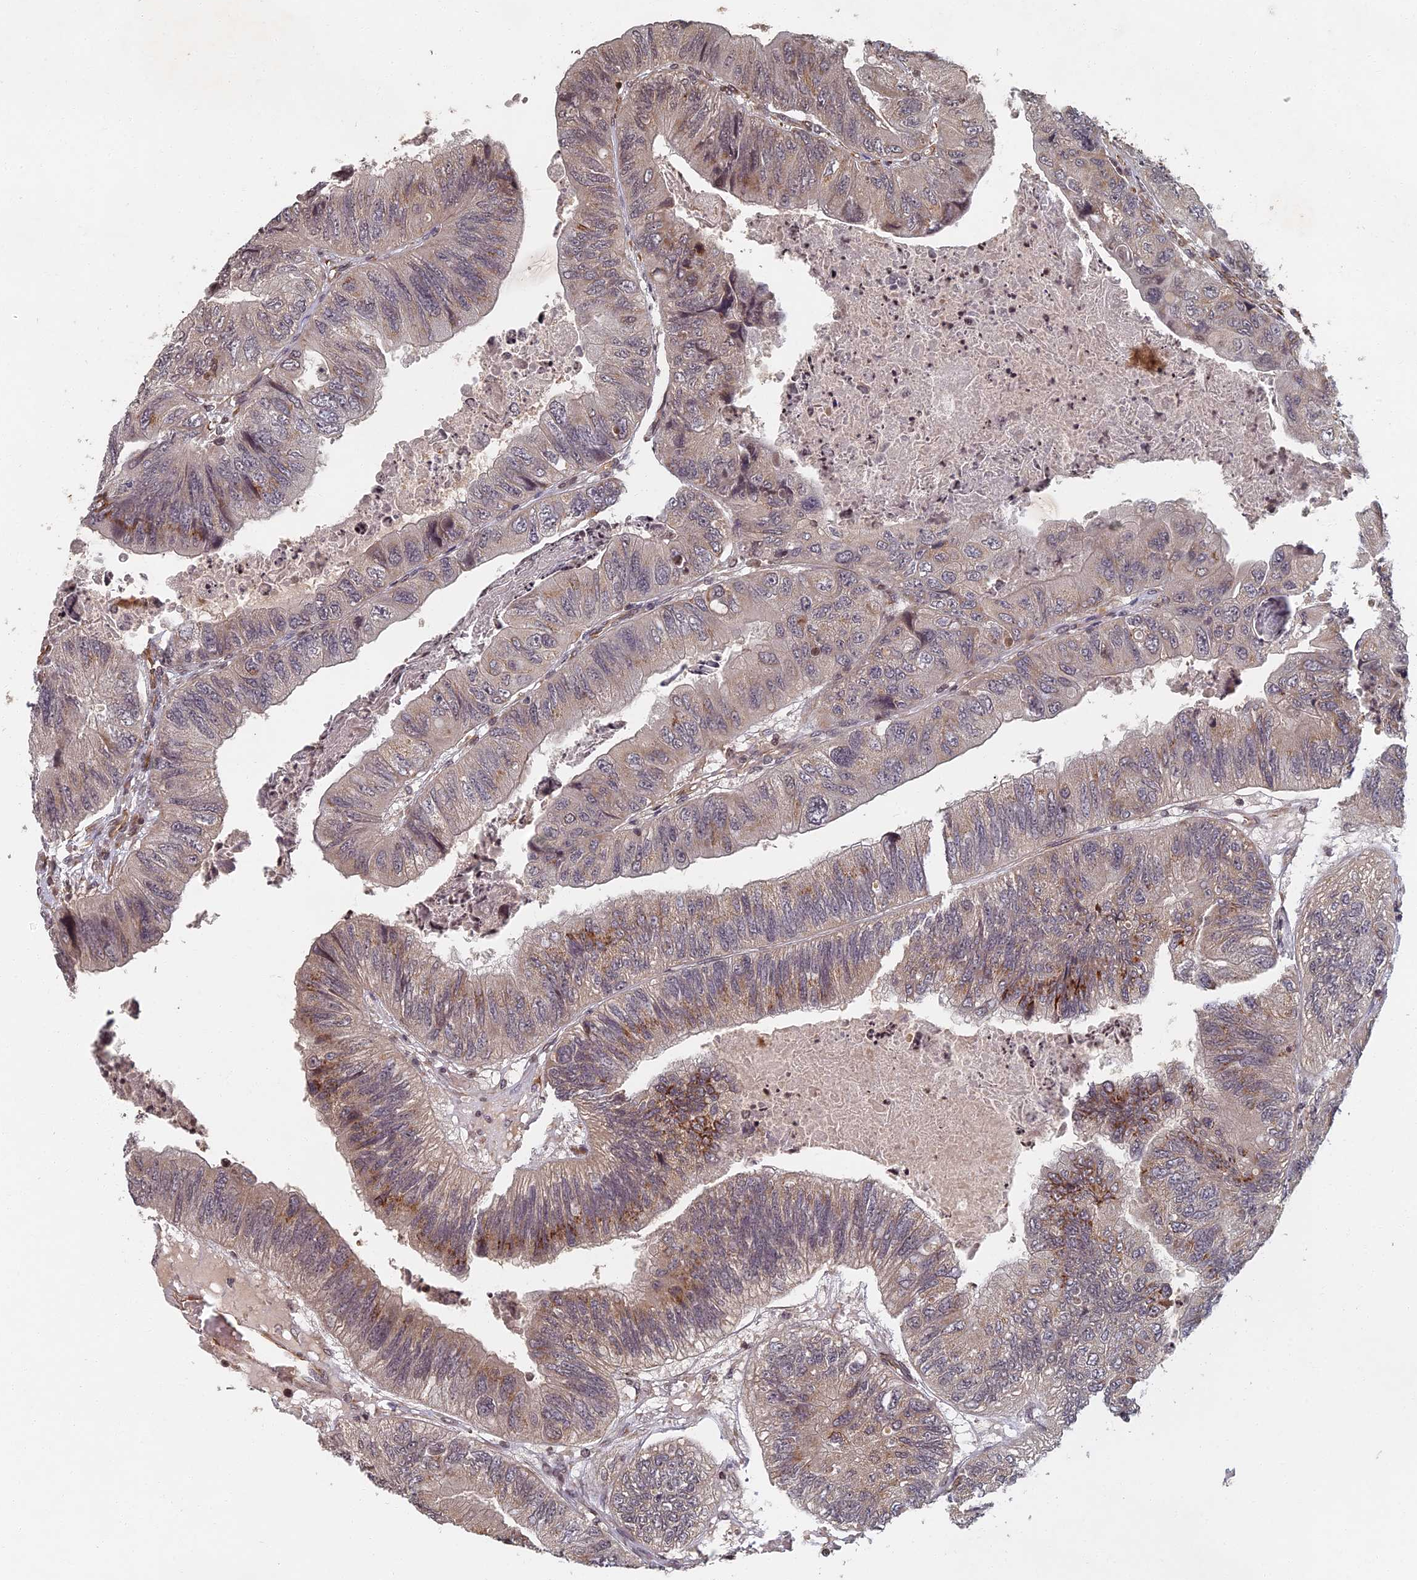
{"staining": {"intensity": "moderate", "quantity": "<25%", "location": "cytoplasmic/membranous"}, "tissue": "colorectal cancer", "cell_type": "Tumor cells", "image_type": "cancer", "snomed": [{"axis": "morphology", "description": "Adenocarcinoma, NOS"}, {"axis": "topography", "description": "Rectum"}], "caption": "Moderate cytoplasmic/membranous expression for a protein is appreciated in approximately <25% of tumor cells of adenocarcinoma (colorectal) using immunohistochemistry.", "gene": "ABCB10", "patient": {"sex": "male", "age": 63}}